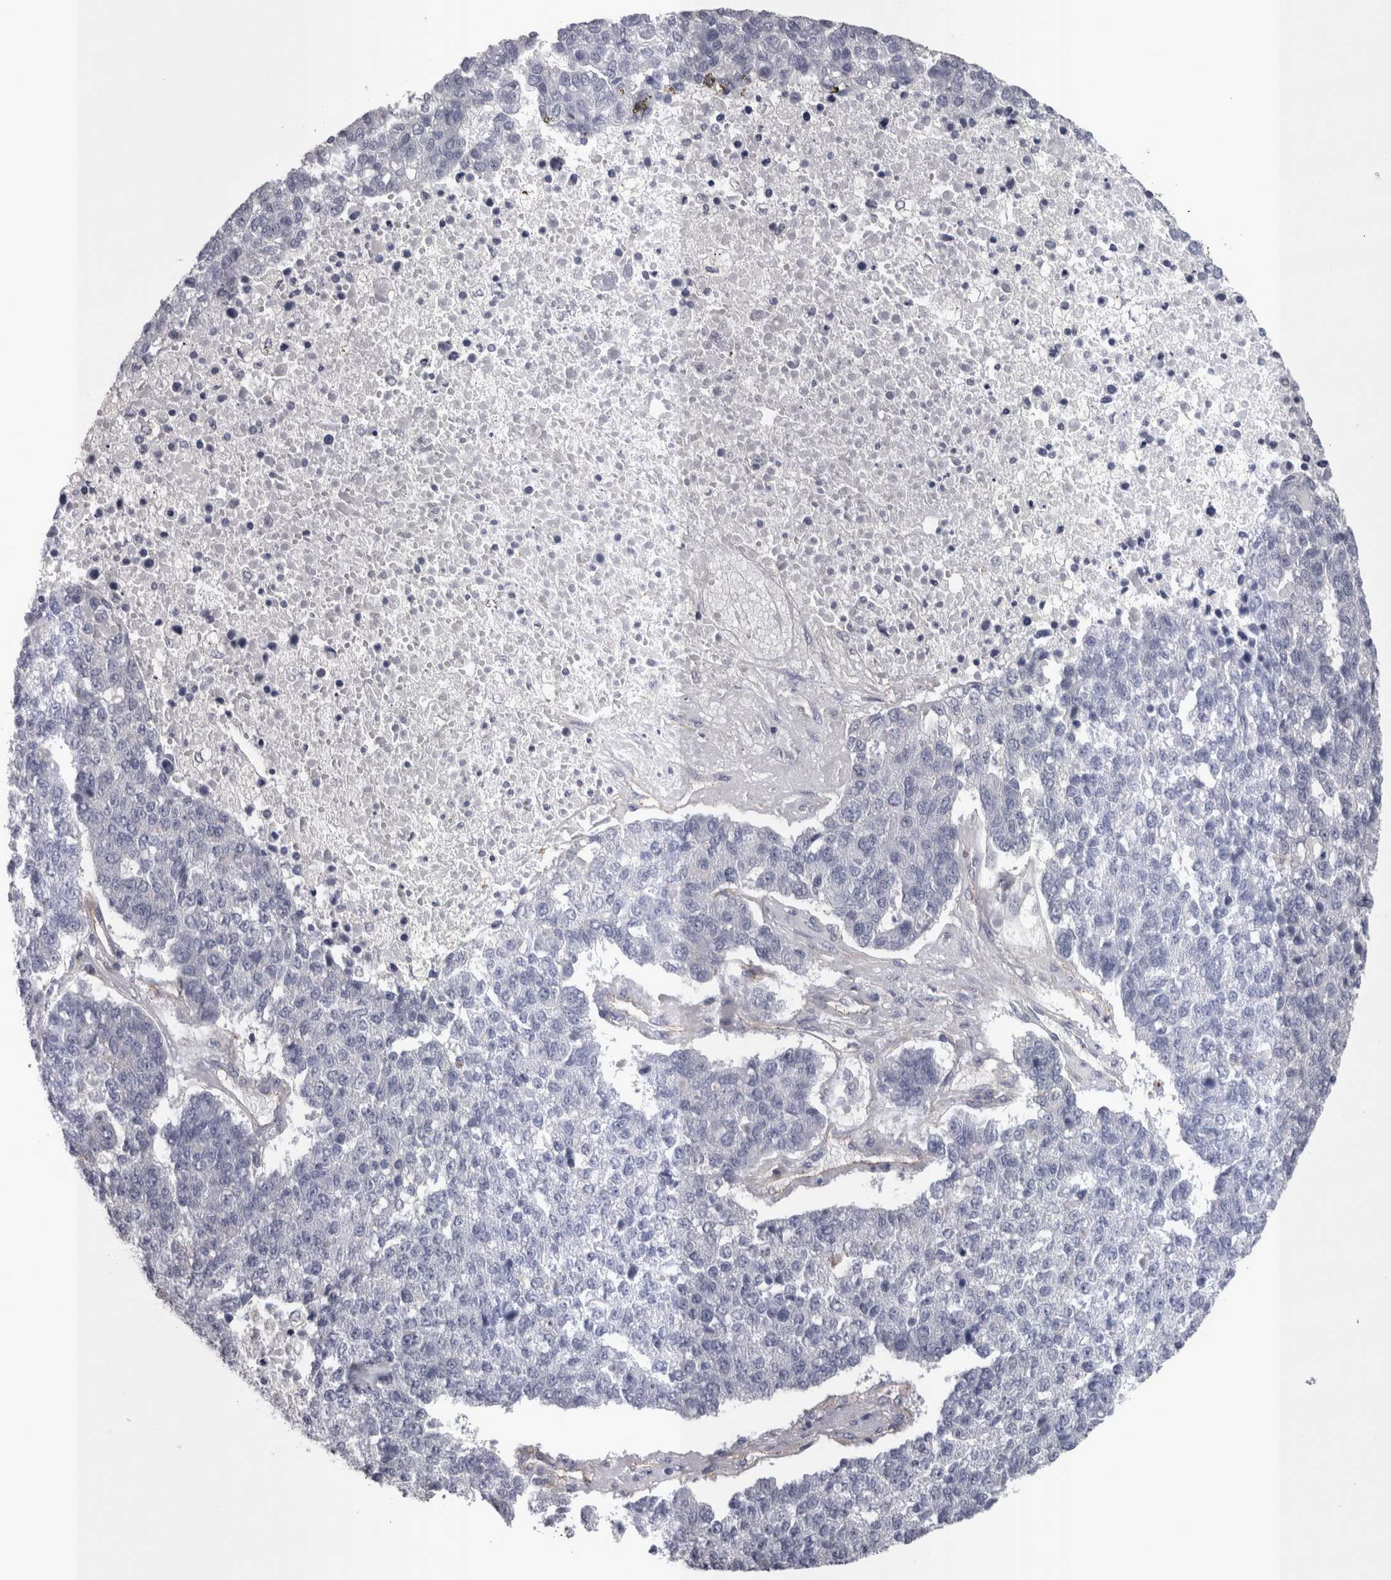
{"staining": {"intensity": "negative", "quantity": "none", "location": "none"}, "tissue": "pancreatic cancer", "cell_type": "Tumor cells", "image_type": "cancer", "snomed": [{"axis": "morphology", "description": "Adenocarcinoma, NOS"}, {"axis": "topography", "description": "Pancreas"}], "caption": "DAB immunohistochemical staining of pancreatic cancer reveals no significant staining in tumor cells.", "gene": "LYZL6", "patient": {"sex": "female", "age": 61}}